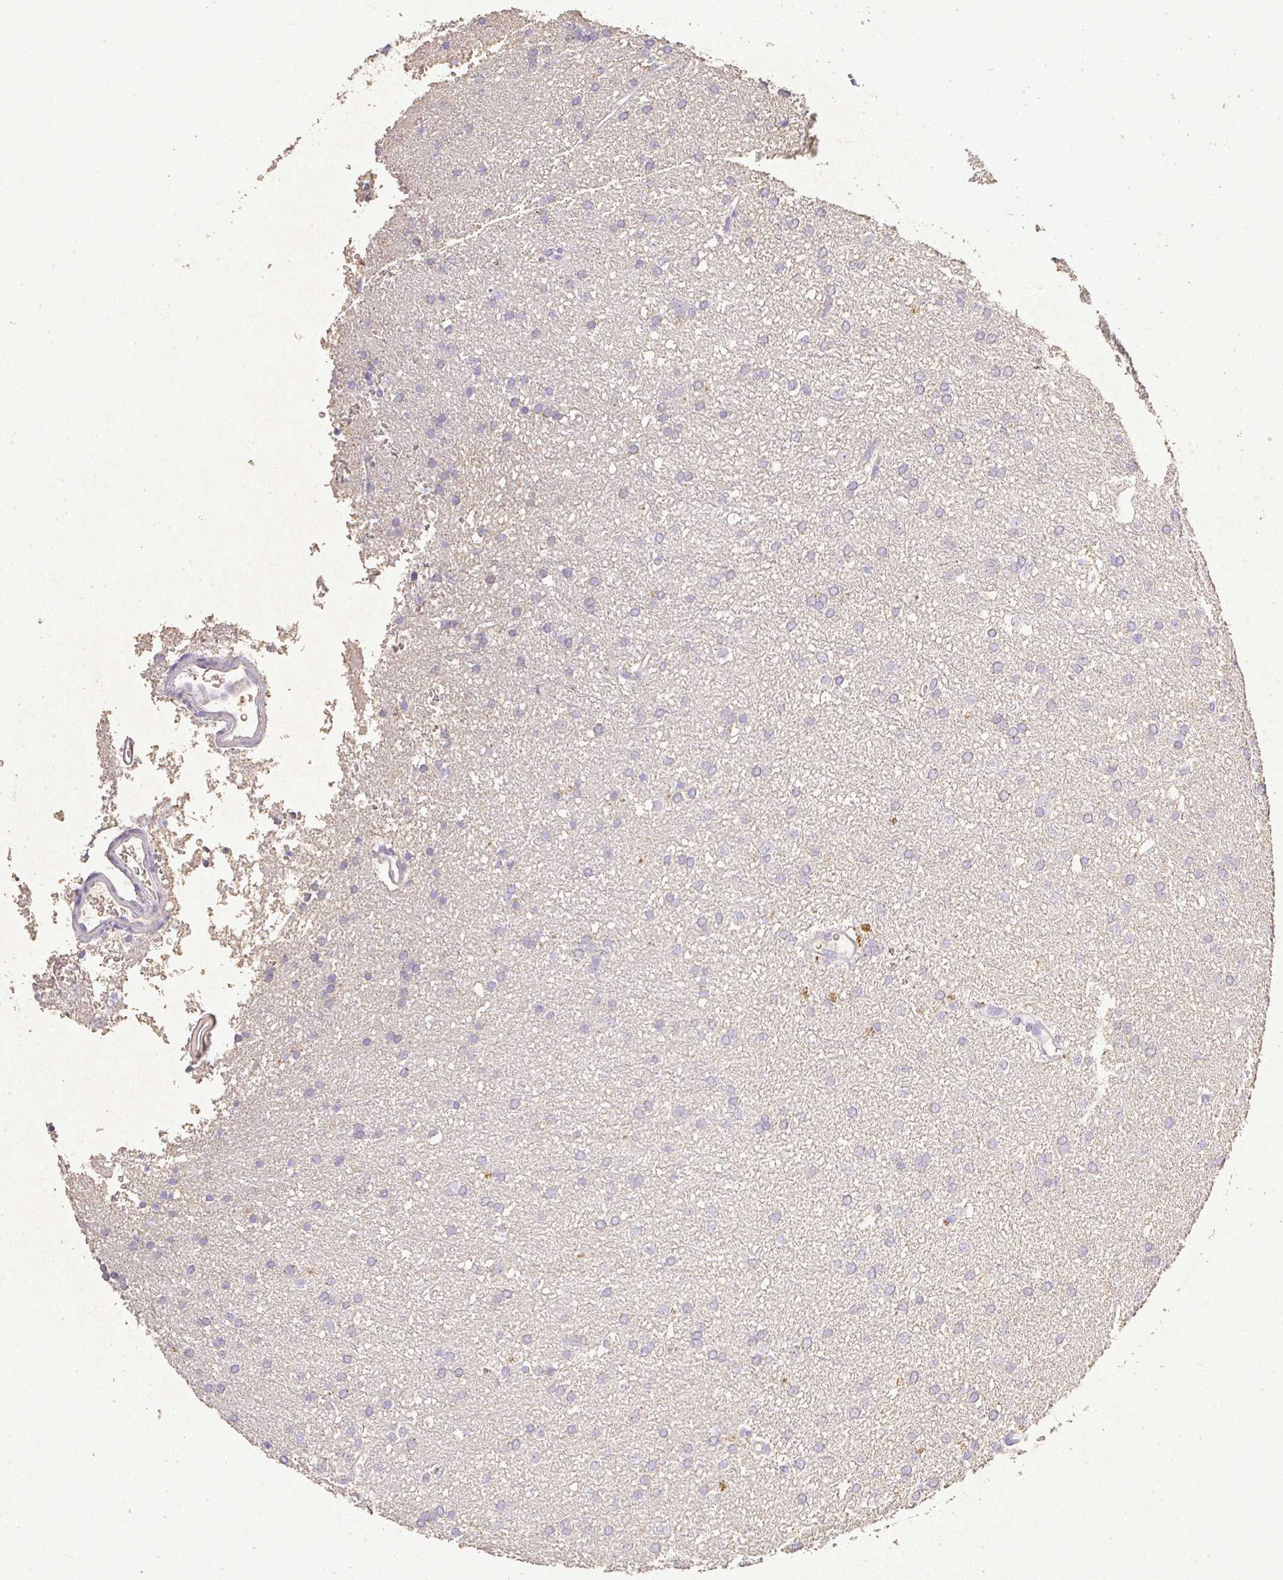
{"staining": {"intensity": "negative", "quantity": "none", "location": "none"}, "tissue": "glioma", "cell_type": "Tumor cells", "image_type": "cancer", "snomed": [{"axis": "morphology", "description": "Glioma, malignant, Low grade"}, {"axis": "topography", "description": "Brain"}], "caption": "There is no significant expression in tumor cells of malignant low-grade glioma.", "gene": "RPS2", "patient": {"sex": "female", "age": 33}}